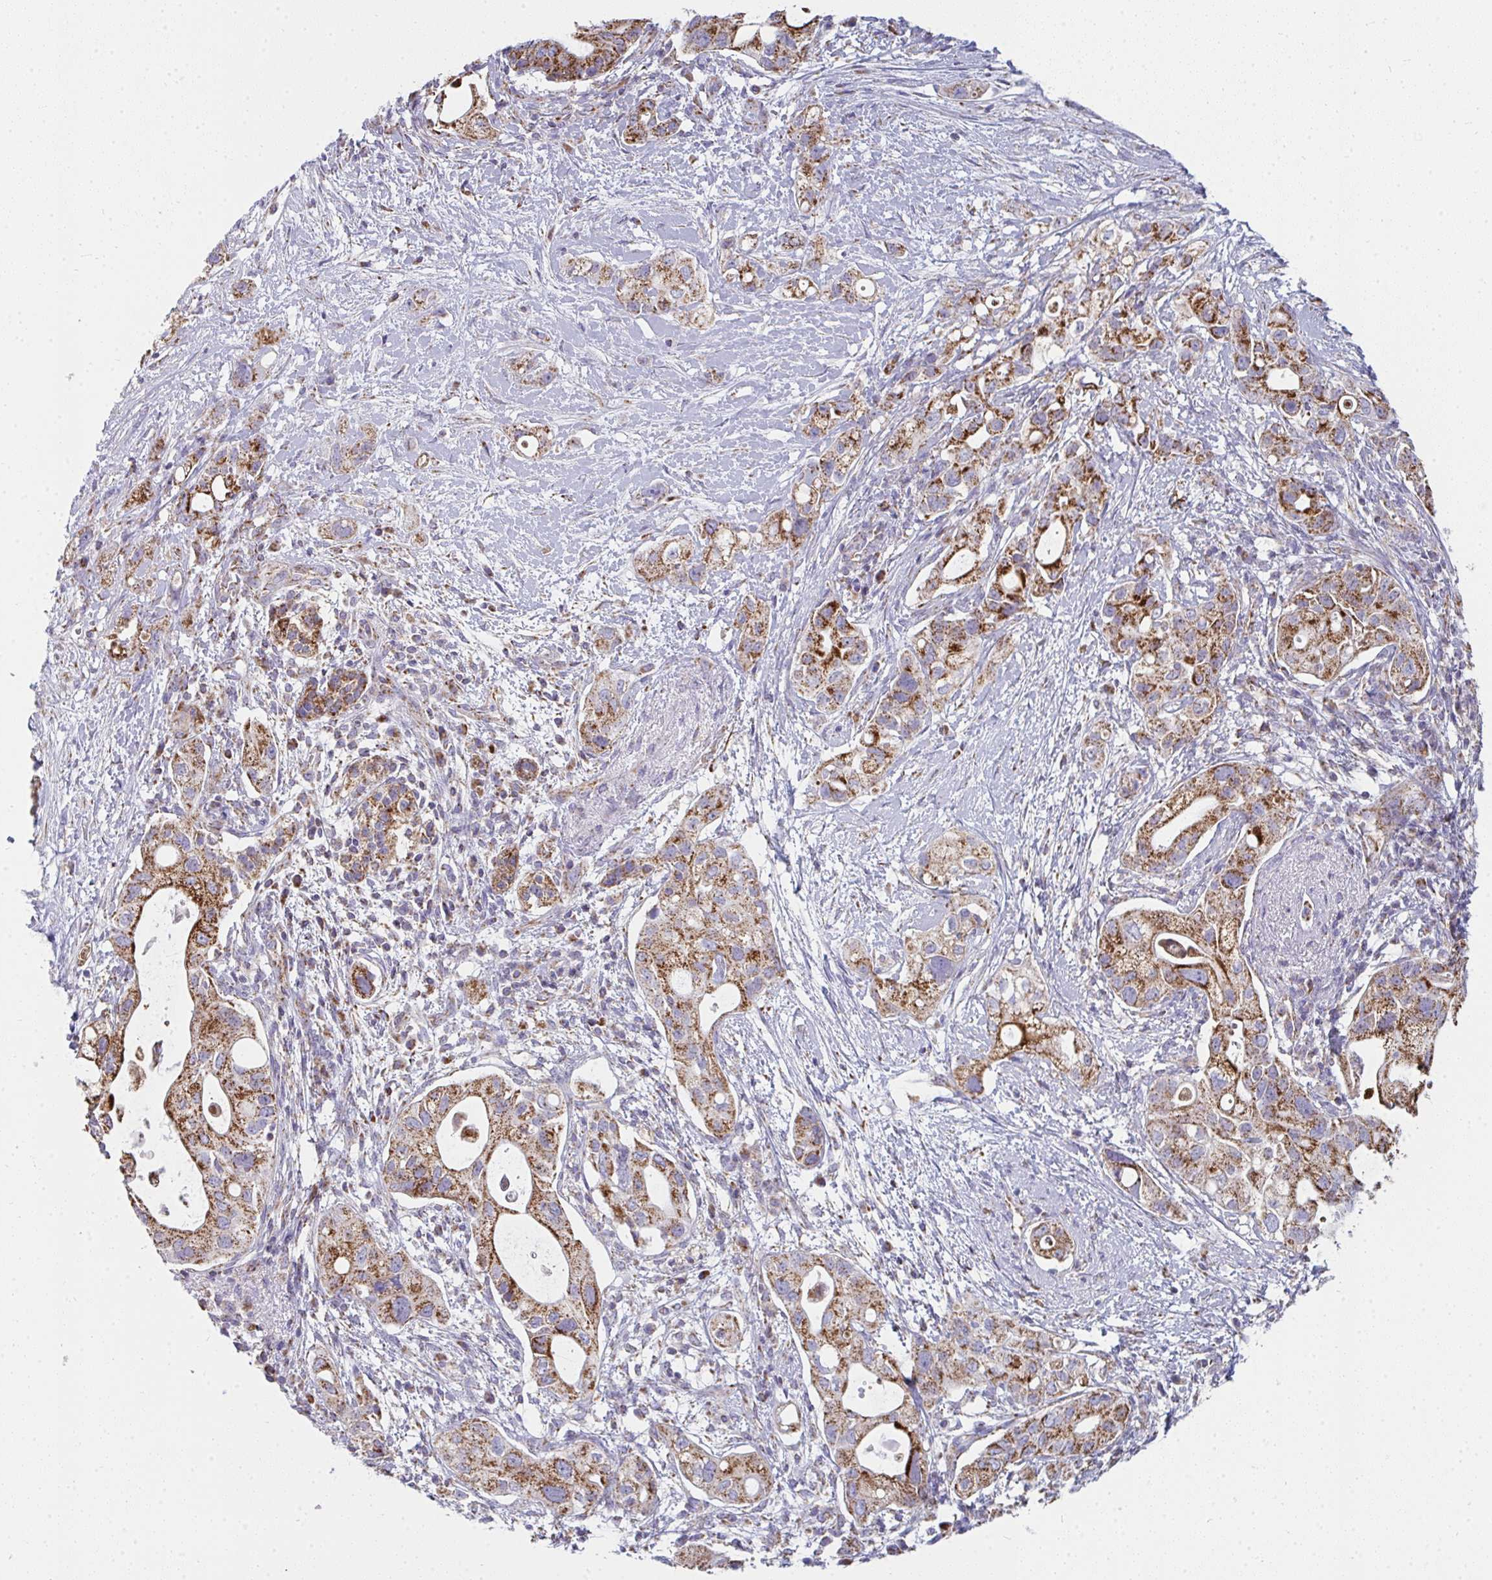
{"staining": {"intensity": "strong", "quantity": ">75%", "location": "cytoplasmic/membranous"}, "tissue": "pancreatic cancer", "cell_type": "Tumor cells", "image_type": "cancer", "snomed": [{"axis": "morphology", "description": "Adenocarcinoma, NOS"}, {"axis": "topography", "description": "Pancreas"}], "caption": "Immunohistochemistry (IHC) staining of adenocarcinoma (pancreatic), which shows high levels of strong cytoplasmic/membranous expression in approximately >75% of tumor cells indicating strong cytoplasmic/membranous protein positivity. The staining was performed using DAB (brown) for protein detection and nuclei were counterstained in hematoxylin (blue).", "gene": "FAHD1", "patient": {"sex": "female", "age": 72}}